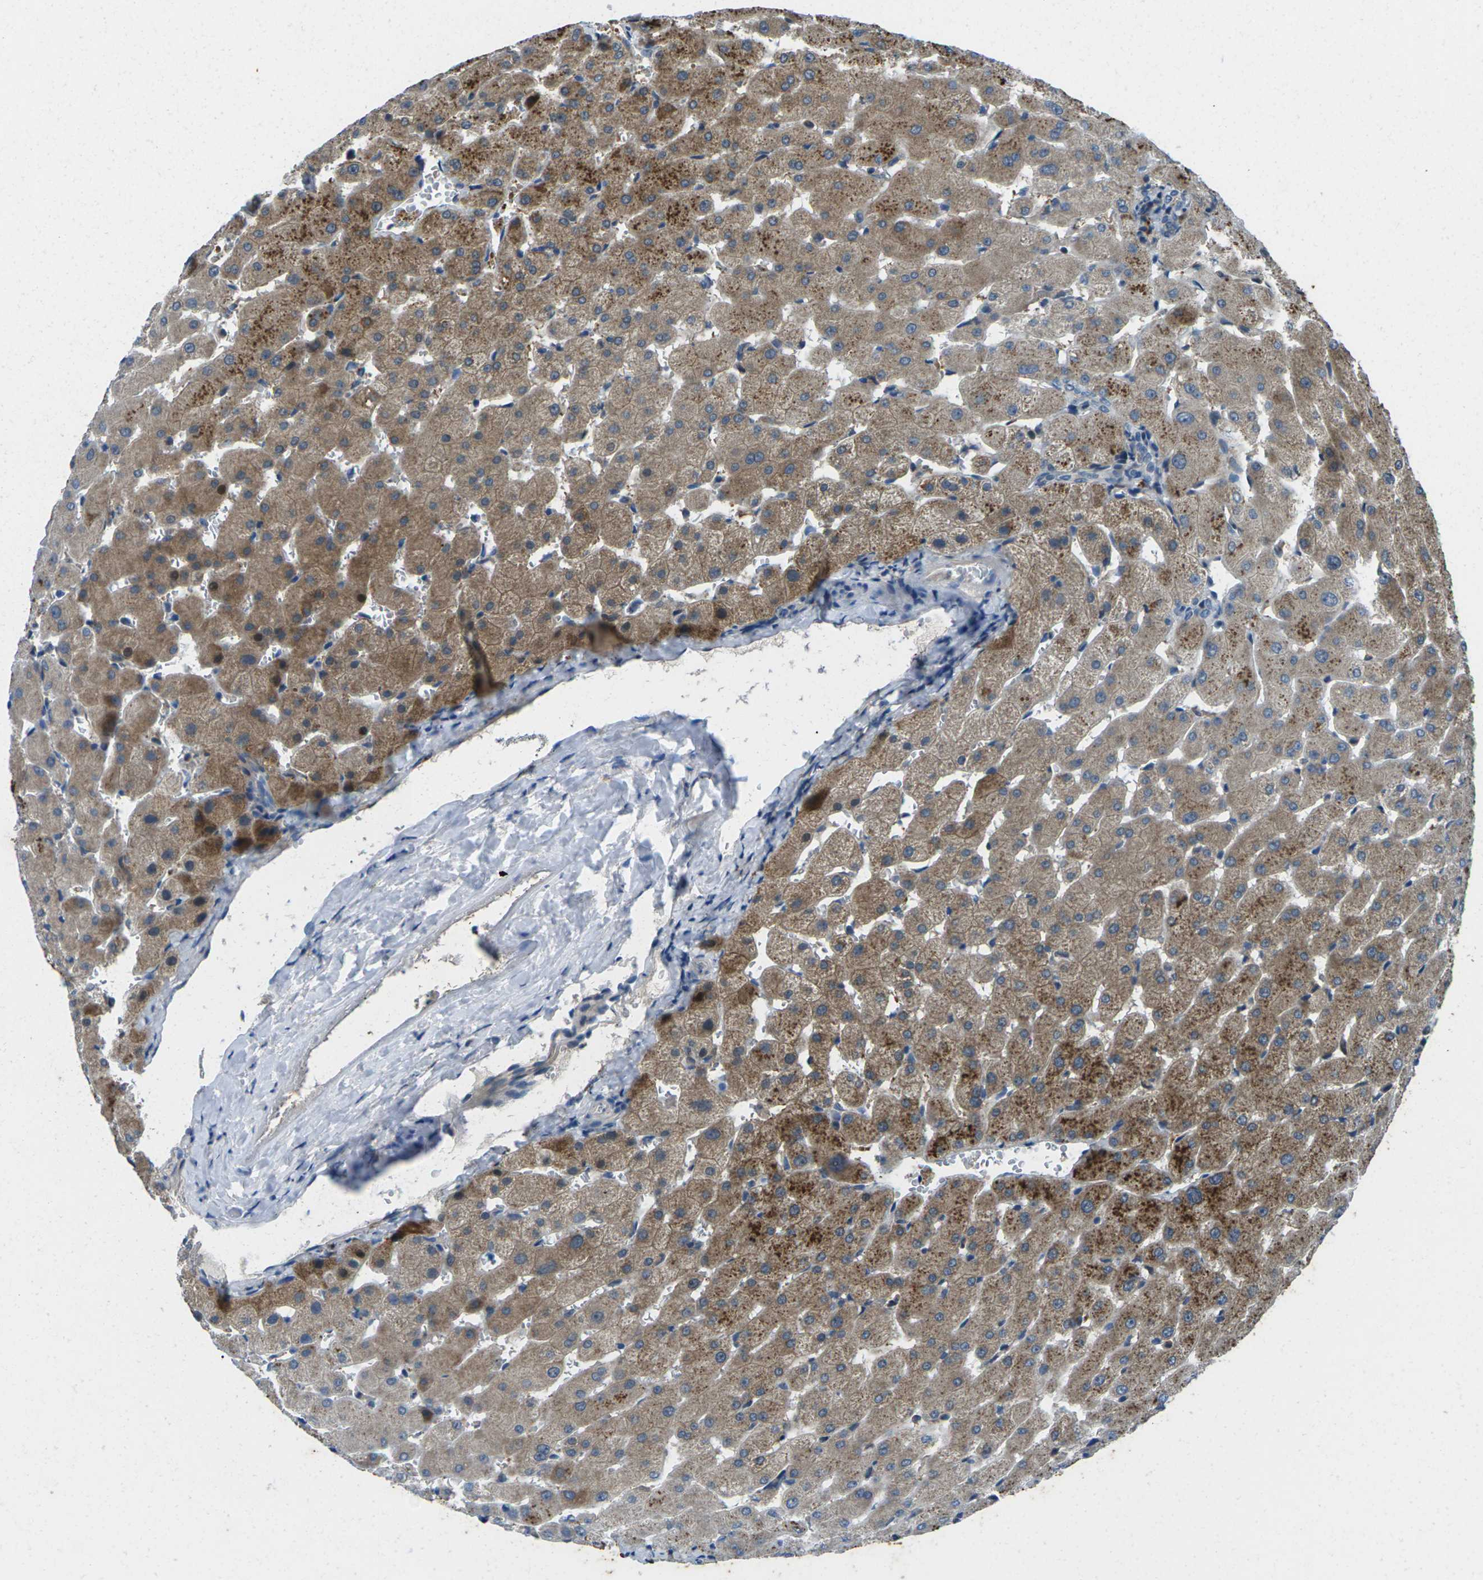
{"staining": {"intensity": "negative", "quantity": "none", "location": "none"}, "tissue": "liver", "cell_type": "Cholangiocytes", "image_type": "normal", "snomed": [{"axis": "morphology", "description": "Normal tissue, NOS"}, {"axis": "topography", "description": "Liver"}], "caption": "IHC photomicrograph of unremarkable liver stained for a protein (brown), which demonstrates no staining in cholangiocytes.", "gene": "SIGLEC14", "patient": {"sex": "female", "age": 63}}